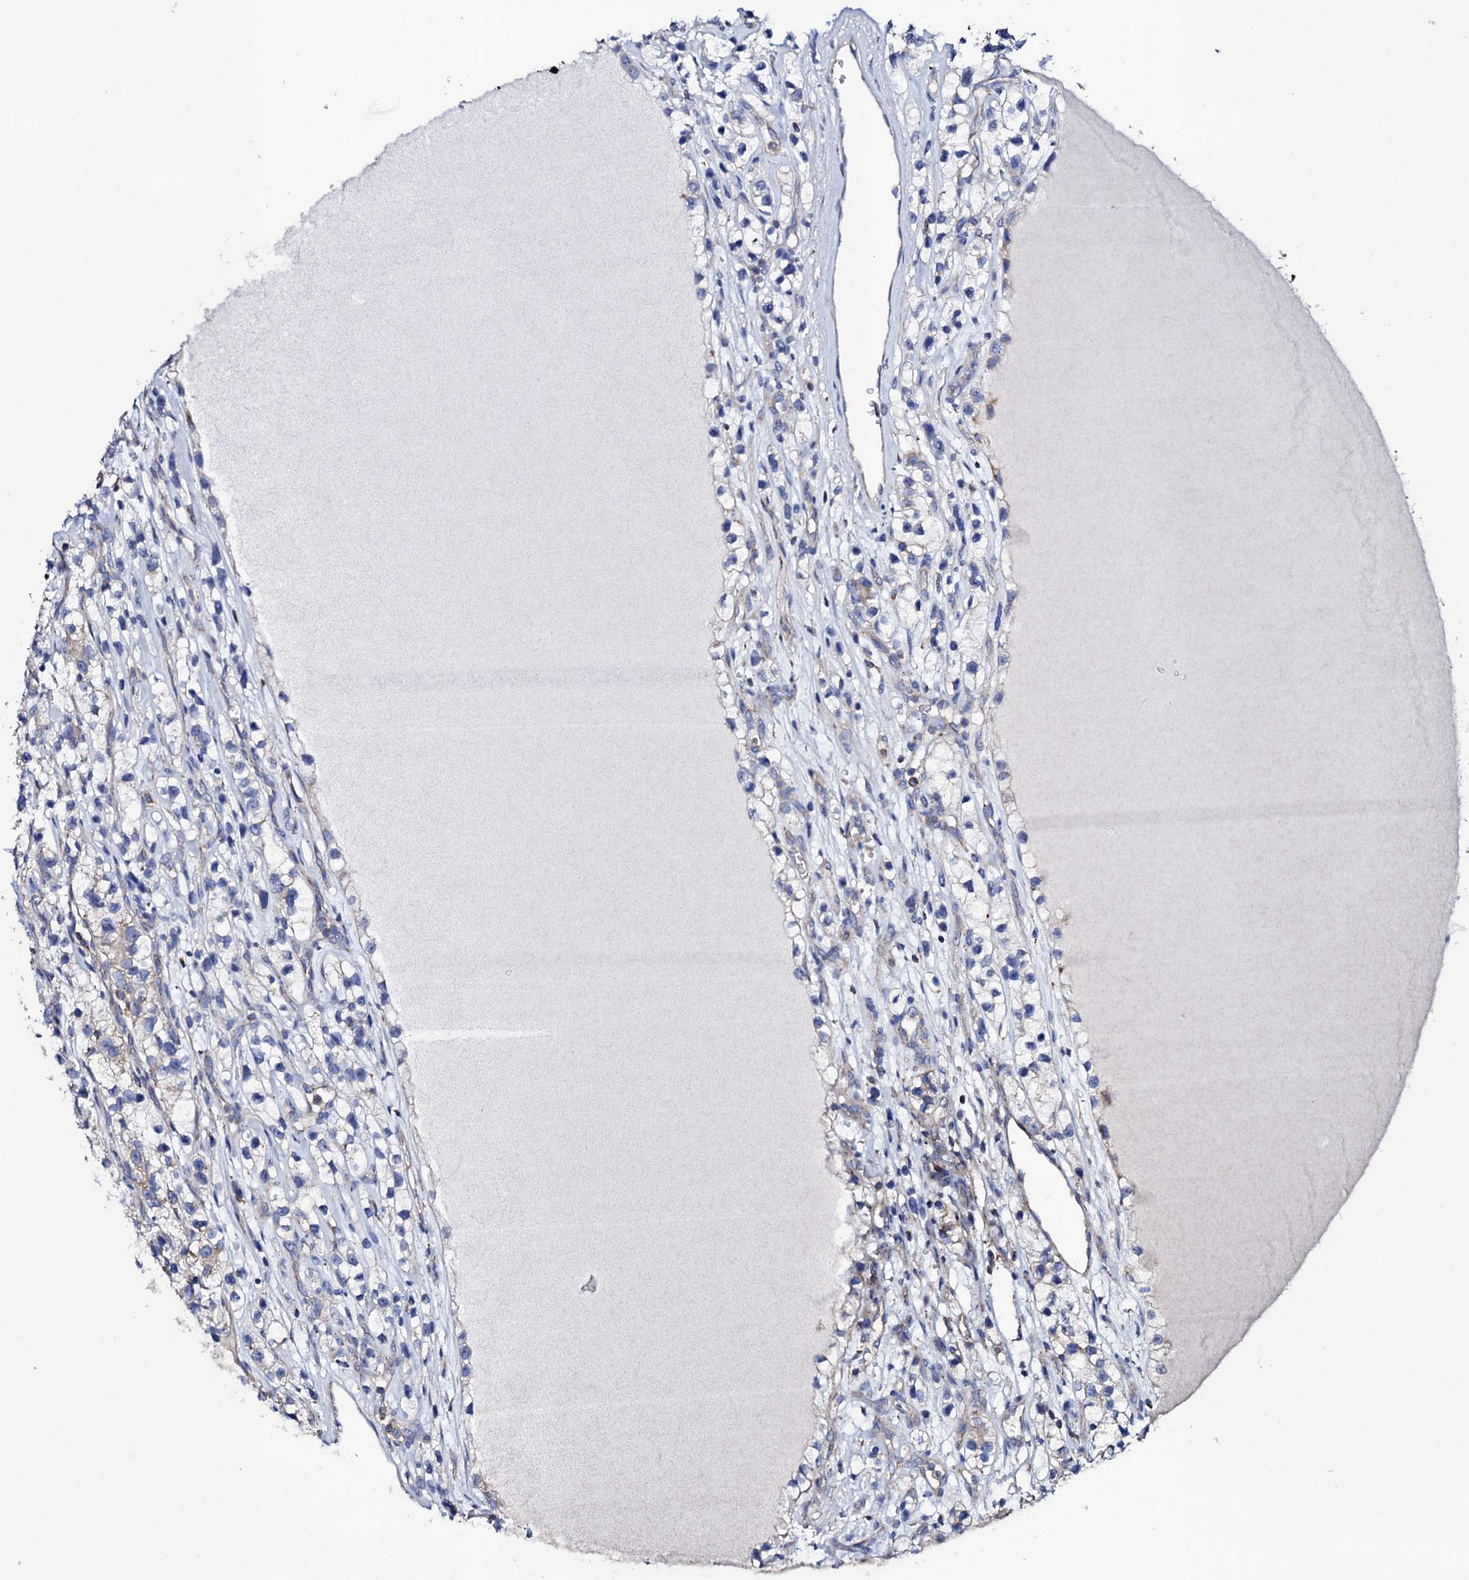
{"staining": {"intensity": "weak", "quantity": "<25%", "location": "cytoplasmic/membranous"}, "tissue": "renal cancer", "cell_type": "Tumor cells", "image_type": "cancer", "snomed": [{"axis": "morphology", "description": "Adenocarcinoma, NOS"}, {"axis": "topography", "description": "Kidney"}], "caption": "There is no significant staining in tumor cells of renal cancer (adenocarcinoma).", "gene": "TCAF2", "patient": {"sex": "female", "age": 57}}